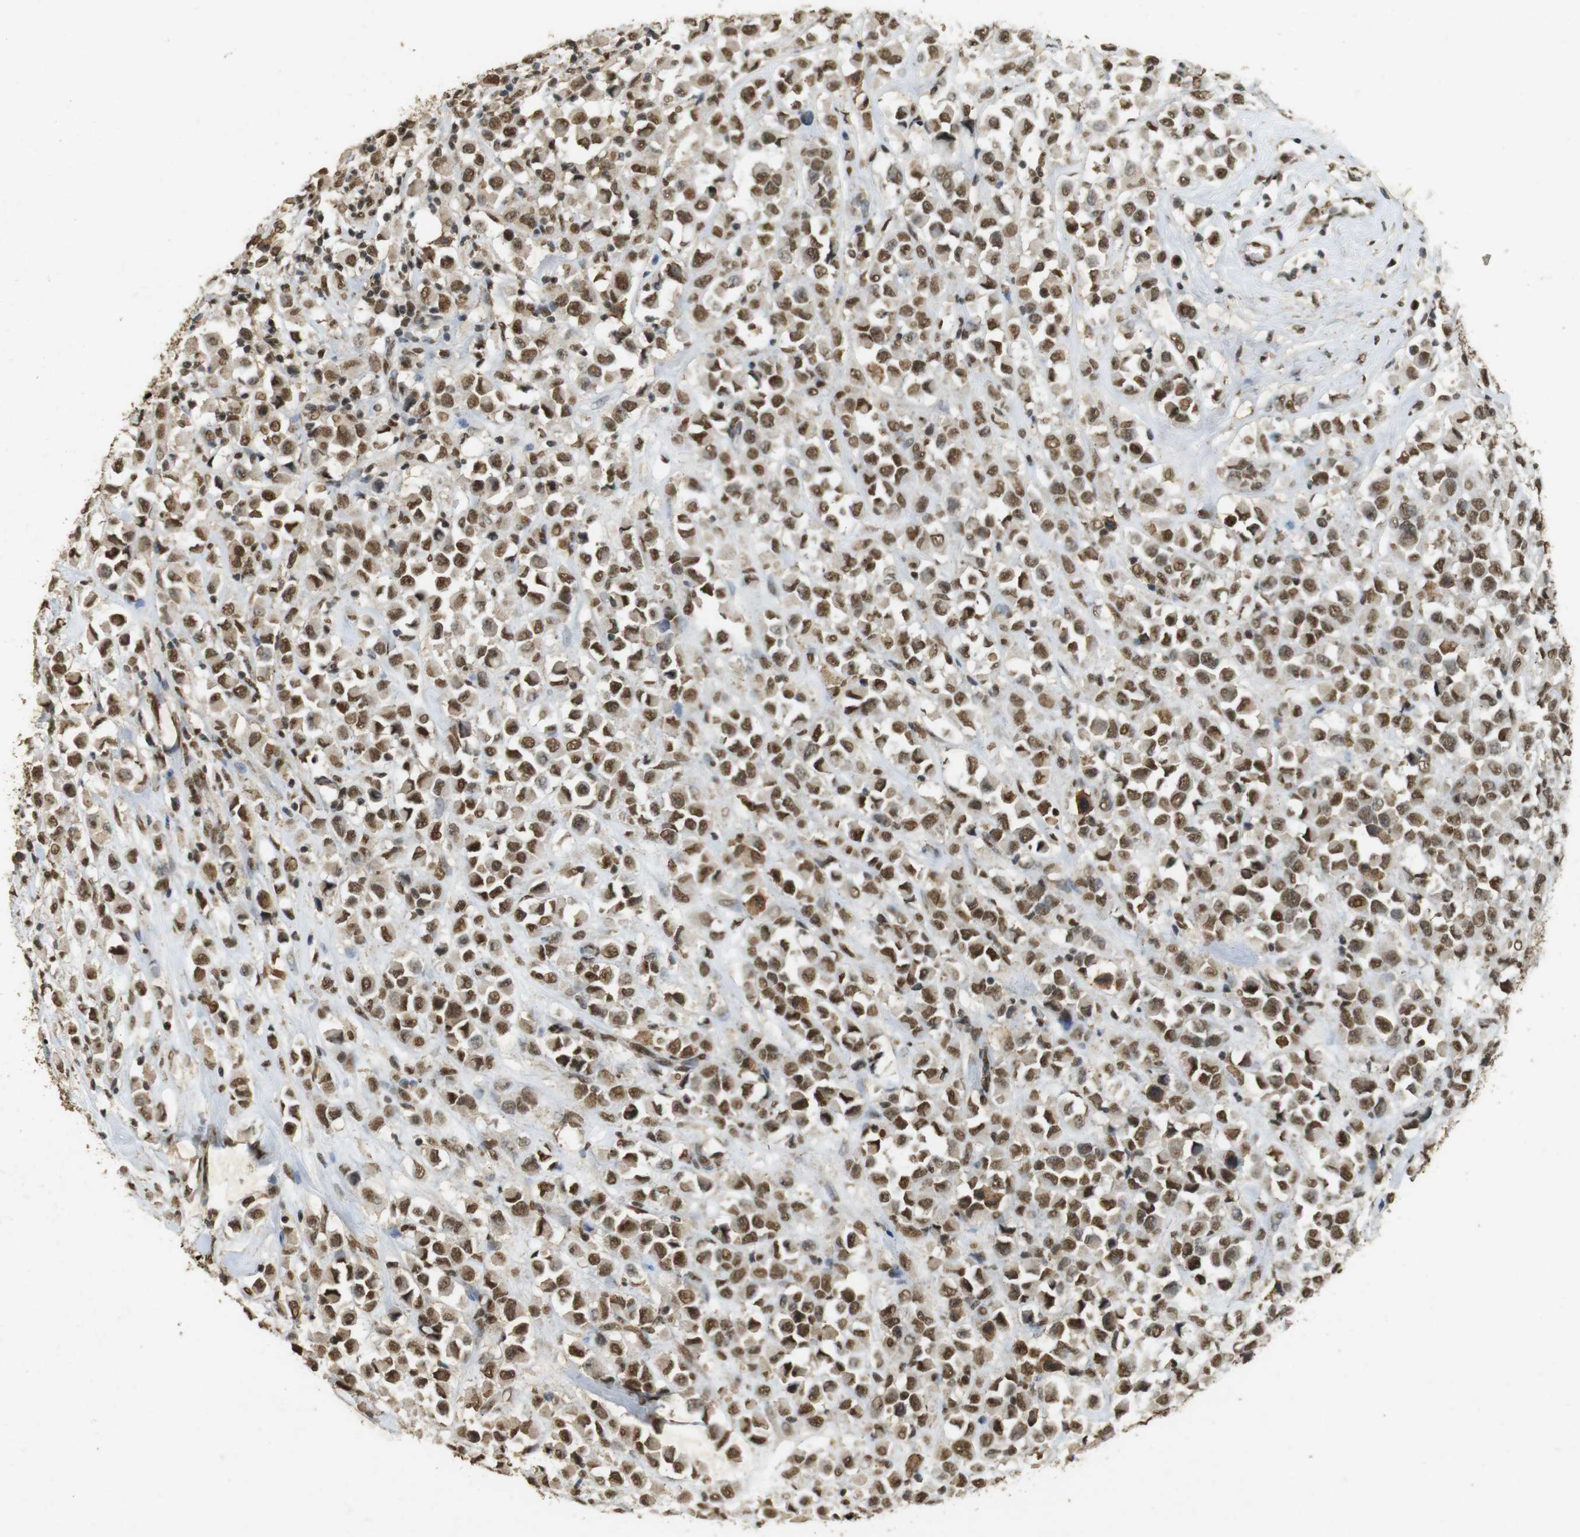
{"staining": {"intensity": "moderate", "quantity": ">75%", "location": "nuclear"}, "tissue": "breast cancer", "cell_type": "Tumor cells", "image_type": "cancer", "snomed": [{"axis": "morphology", "description": "Duct carcinoma"}, {"axis": "topography", "description": "Breast"}], "caption": "Breast cancer was stained to show a protein in brown. There is medium levels of moderate nuclear expression in approximately >75% of tumor cells.", "gene": "GATA4", "patient": {"sex": "female", "age": 61}}